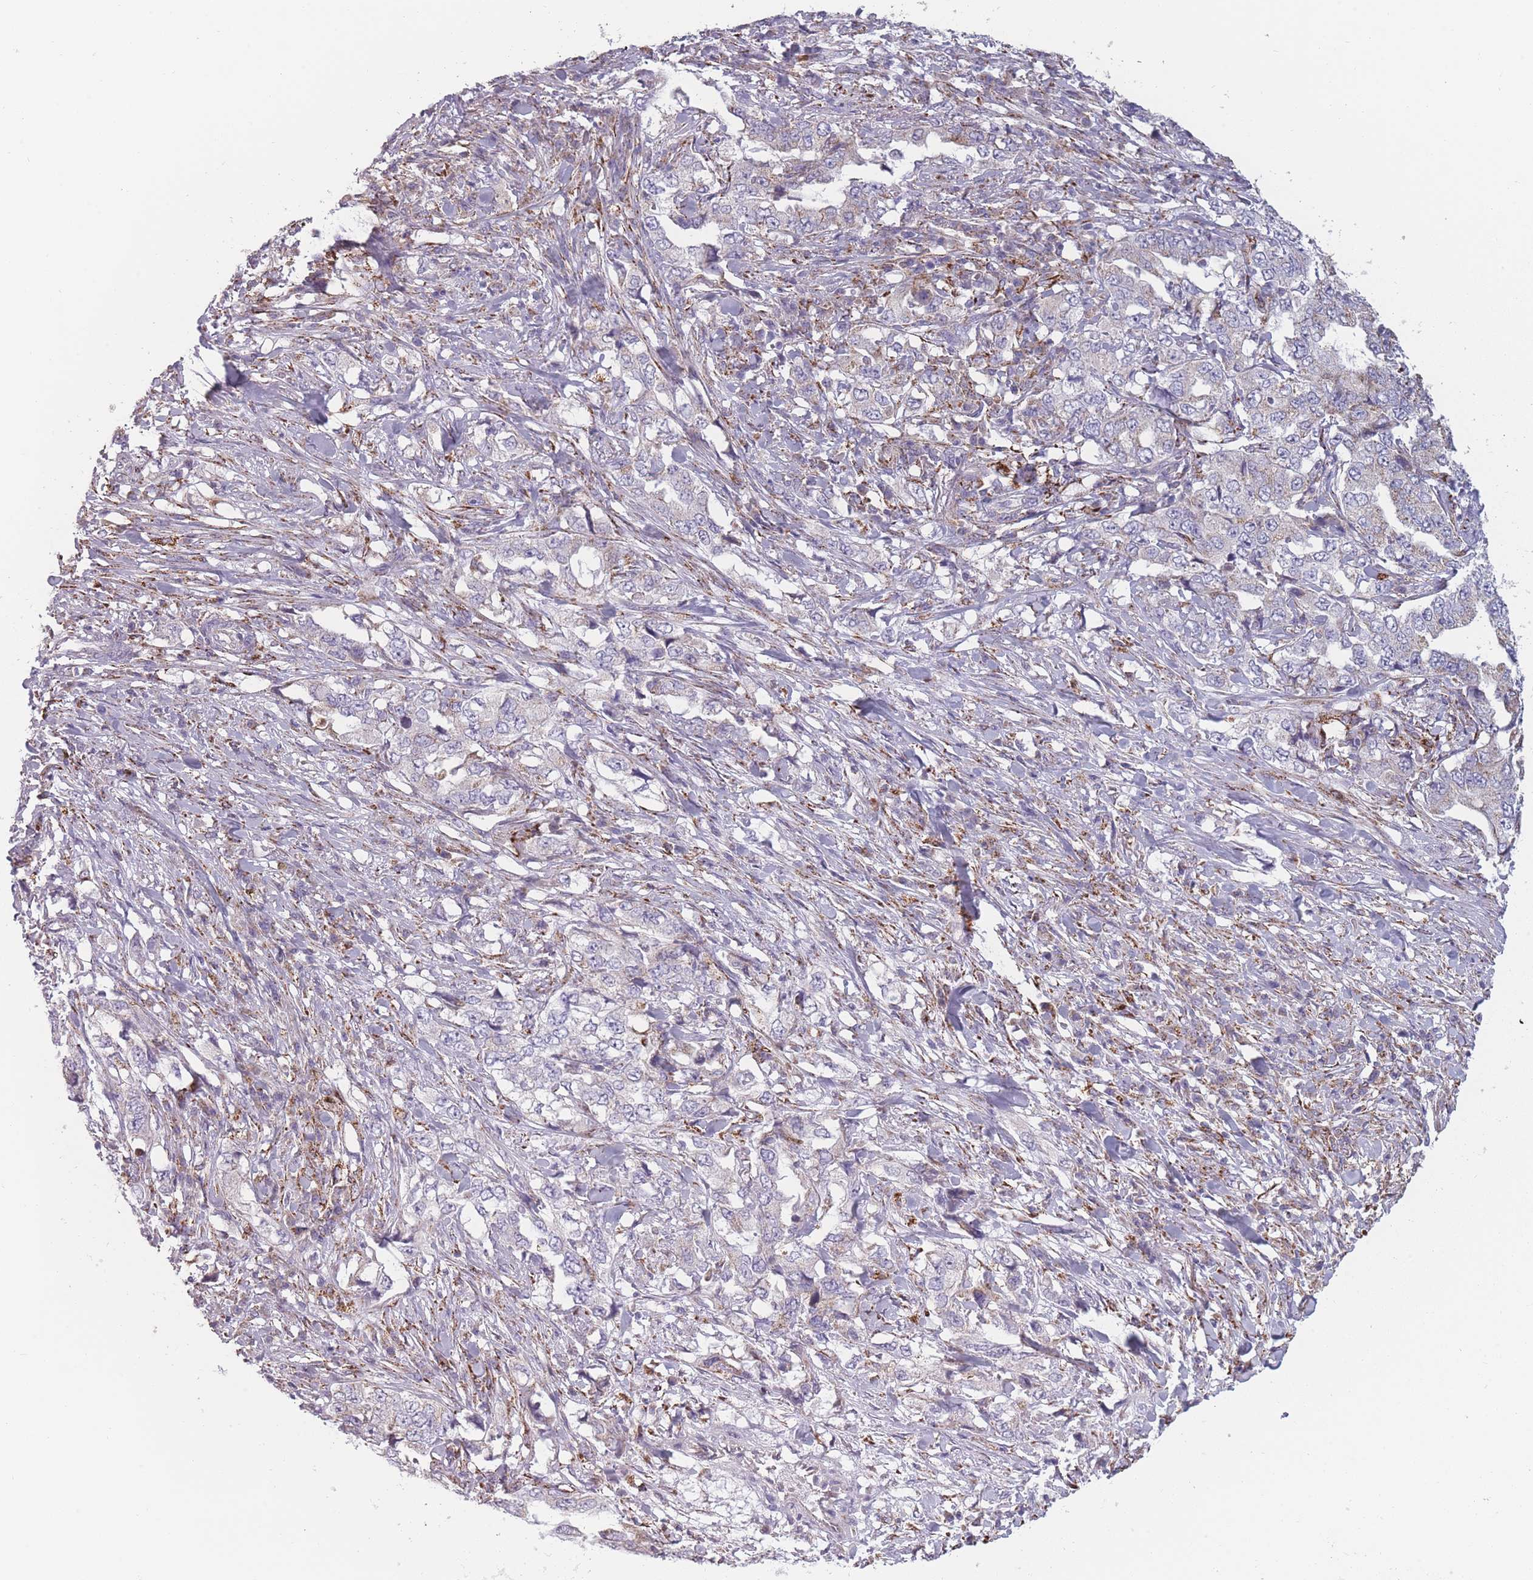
{"staining": {"intensity": "weak", "quantity": "25%-75%", "location": "cytoplasmic/membranous"}, "tissue": "lung cancer", "cell_type": "Tumor cells", "image_type": "cancer", "snomed": [{"axis": "morphology", "description": "Adenocarcinoma, NOS"}, {"axis": "topography", "description": "Lung"}], "caption": "IHC (DAB) staining of adenocarcinoma (lung) reveals weak cytoplasmic/membranous protein positivity in approximately 25%-75% of tumor cells. (brown staining indicates protein expression, while blue staining denotes nuclei).", "gene": "PEX11B", "patient": {"sex": "female", "age": 51}}